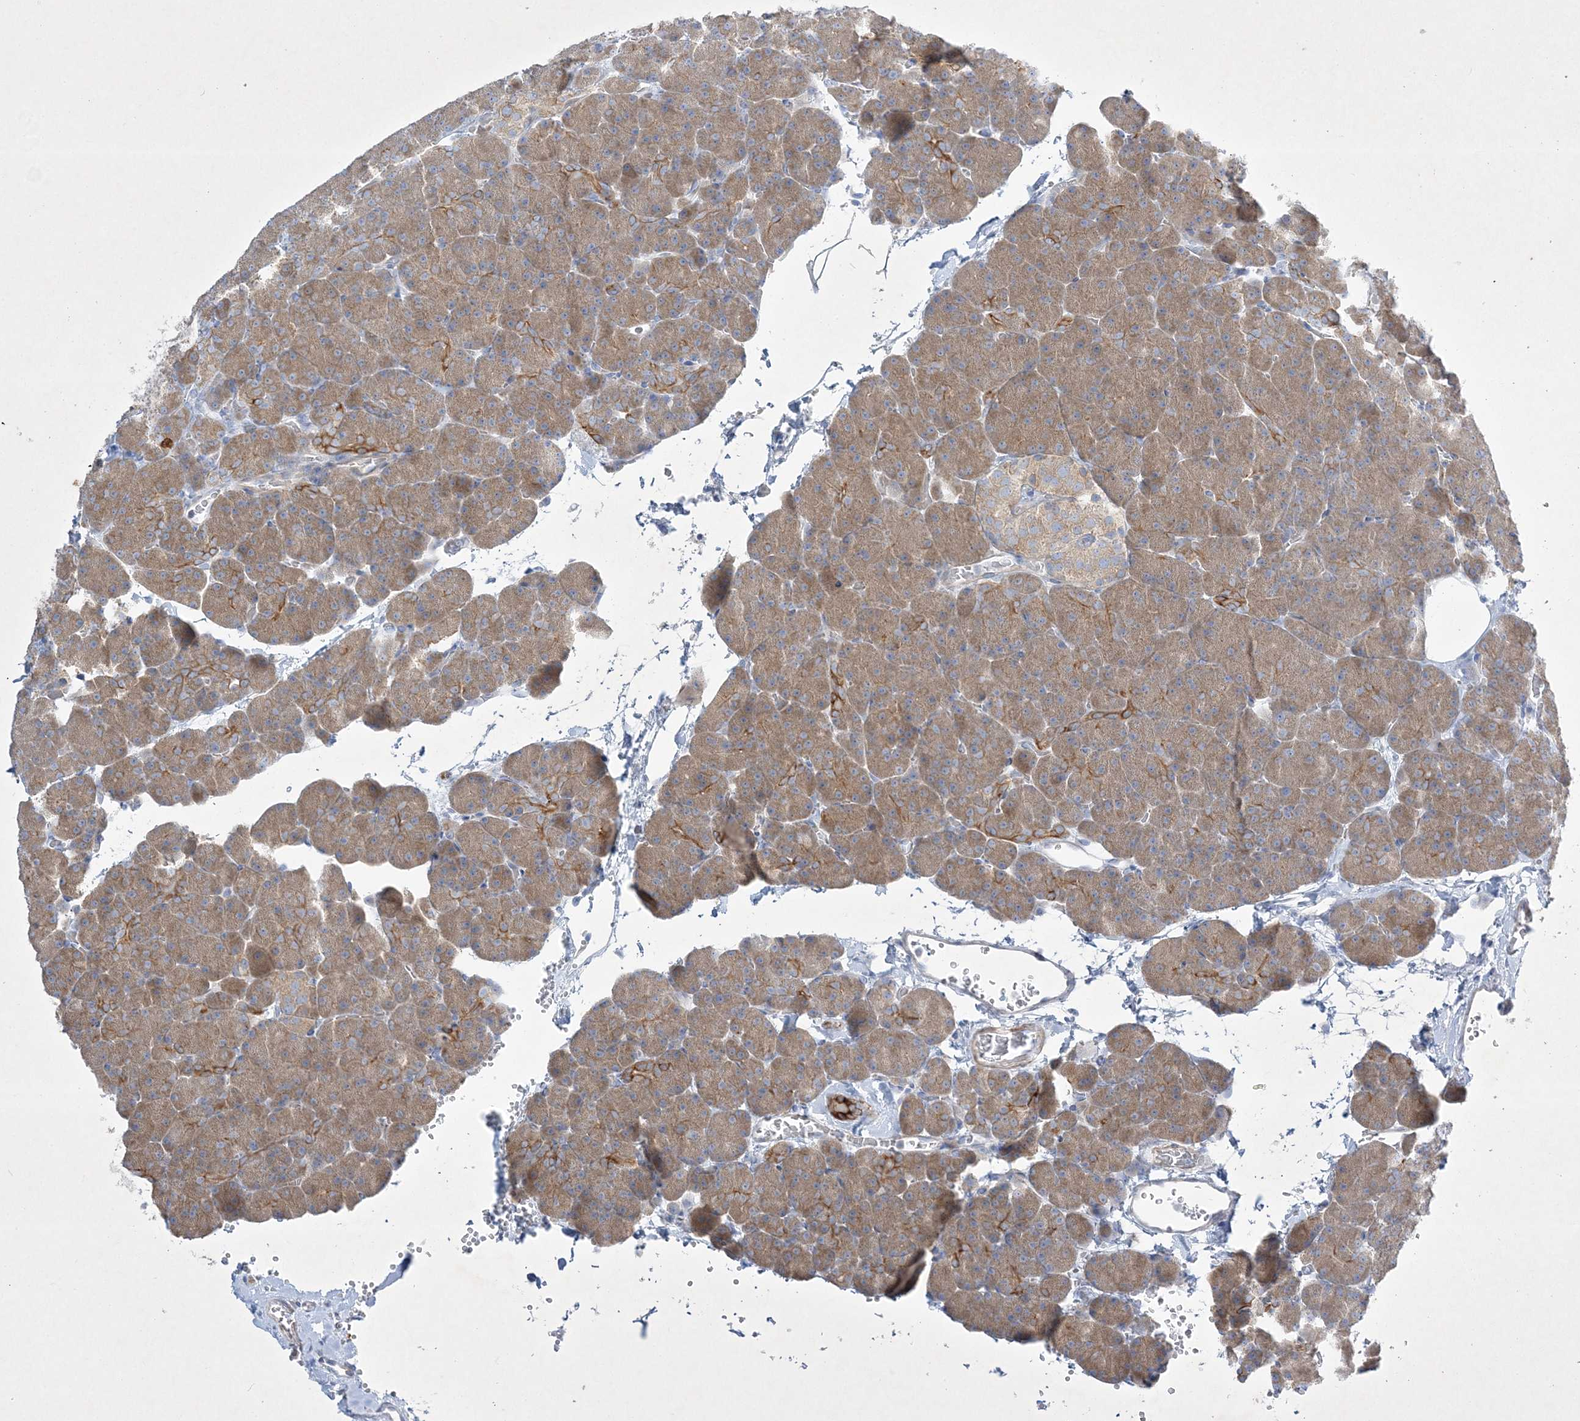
{"staining": {"intensity": "strong", "quantity": "<25%", "location": "cytoplasmic/membranous"}, "tissue": "pancreas", "cell_type": "Exocrine glandular cells", "image_type": "normal", "snomed": [{"axis": "morphology", "description": "Normal tissue, NOS"}, {"axis": "morphology", "description": "Carcinoid, malignant, NOS"}, {"axis": "topography", "description": "Pancreas"}], "caption": "Immunohistochemistry micrograph of benign human pancreas stained for a protein (brown), which shows medium levels of strong cytoplasmic/membranous staining in approximately <25% of exocrine glandular cells.", "gene": "FARSB", "patient": {"sex": "female", "age": 35}}